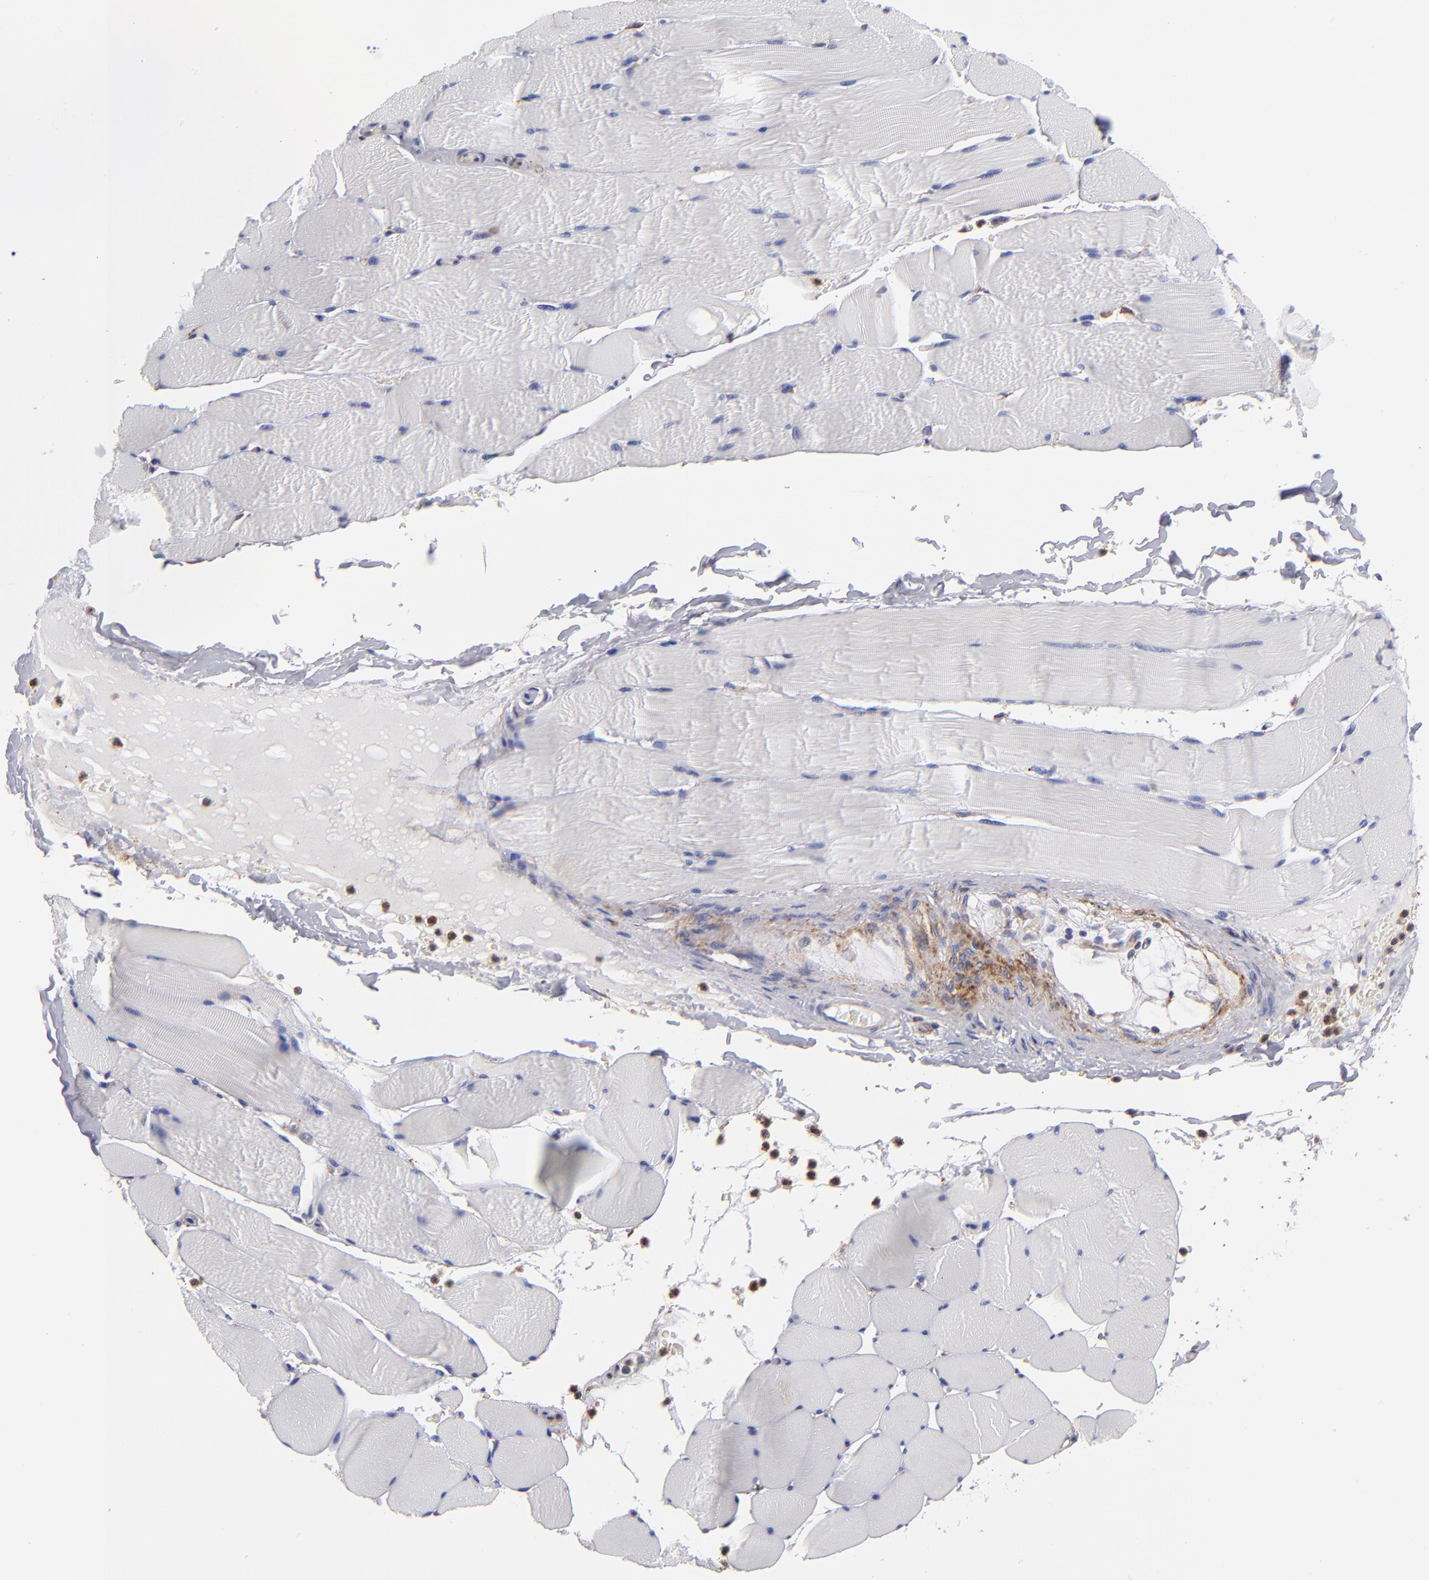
{"staining": {"intensity": "negative", "quantity": "none", "location": "none"}, "tissue": "skeletal muscle", "cell_type": "Myocytes", "image_type": "normal", "snomed": [{"axis": "morphology", "description": "Normal tissue, NOS"}, {"axis": "topography", "description": "Skeletal muscle"}], "caption": "IHC of unremarkable human skeletal muscle displays no positivity in myocytes. (IHC, brightfield microscopy, high magnification).", "gene": "MVP", "patient": {"sex": "male", "age": 62}}